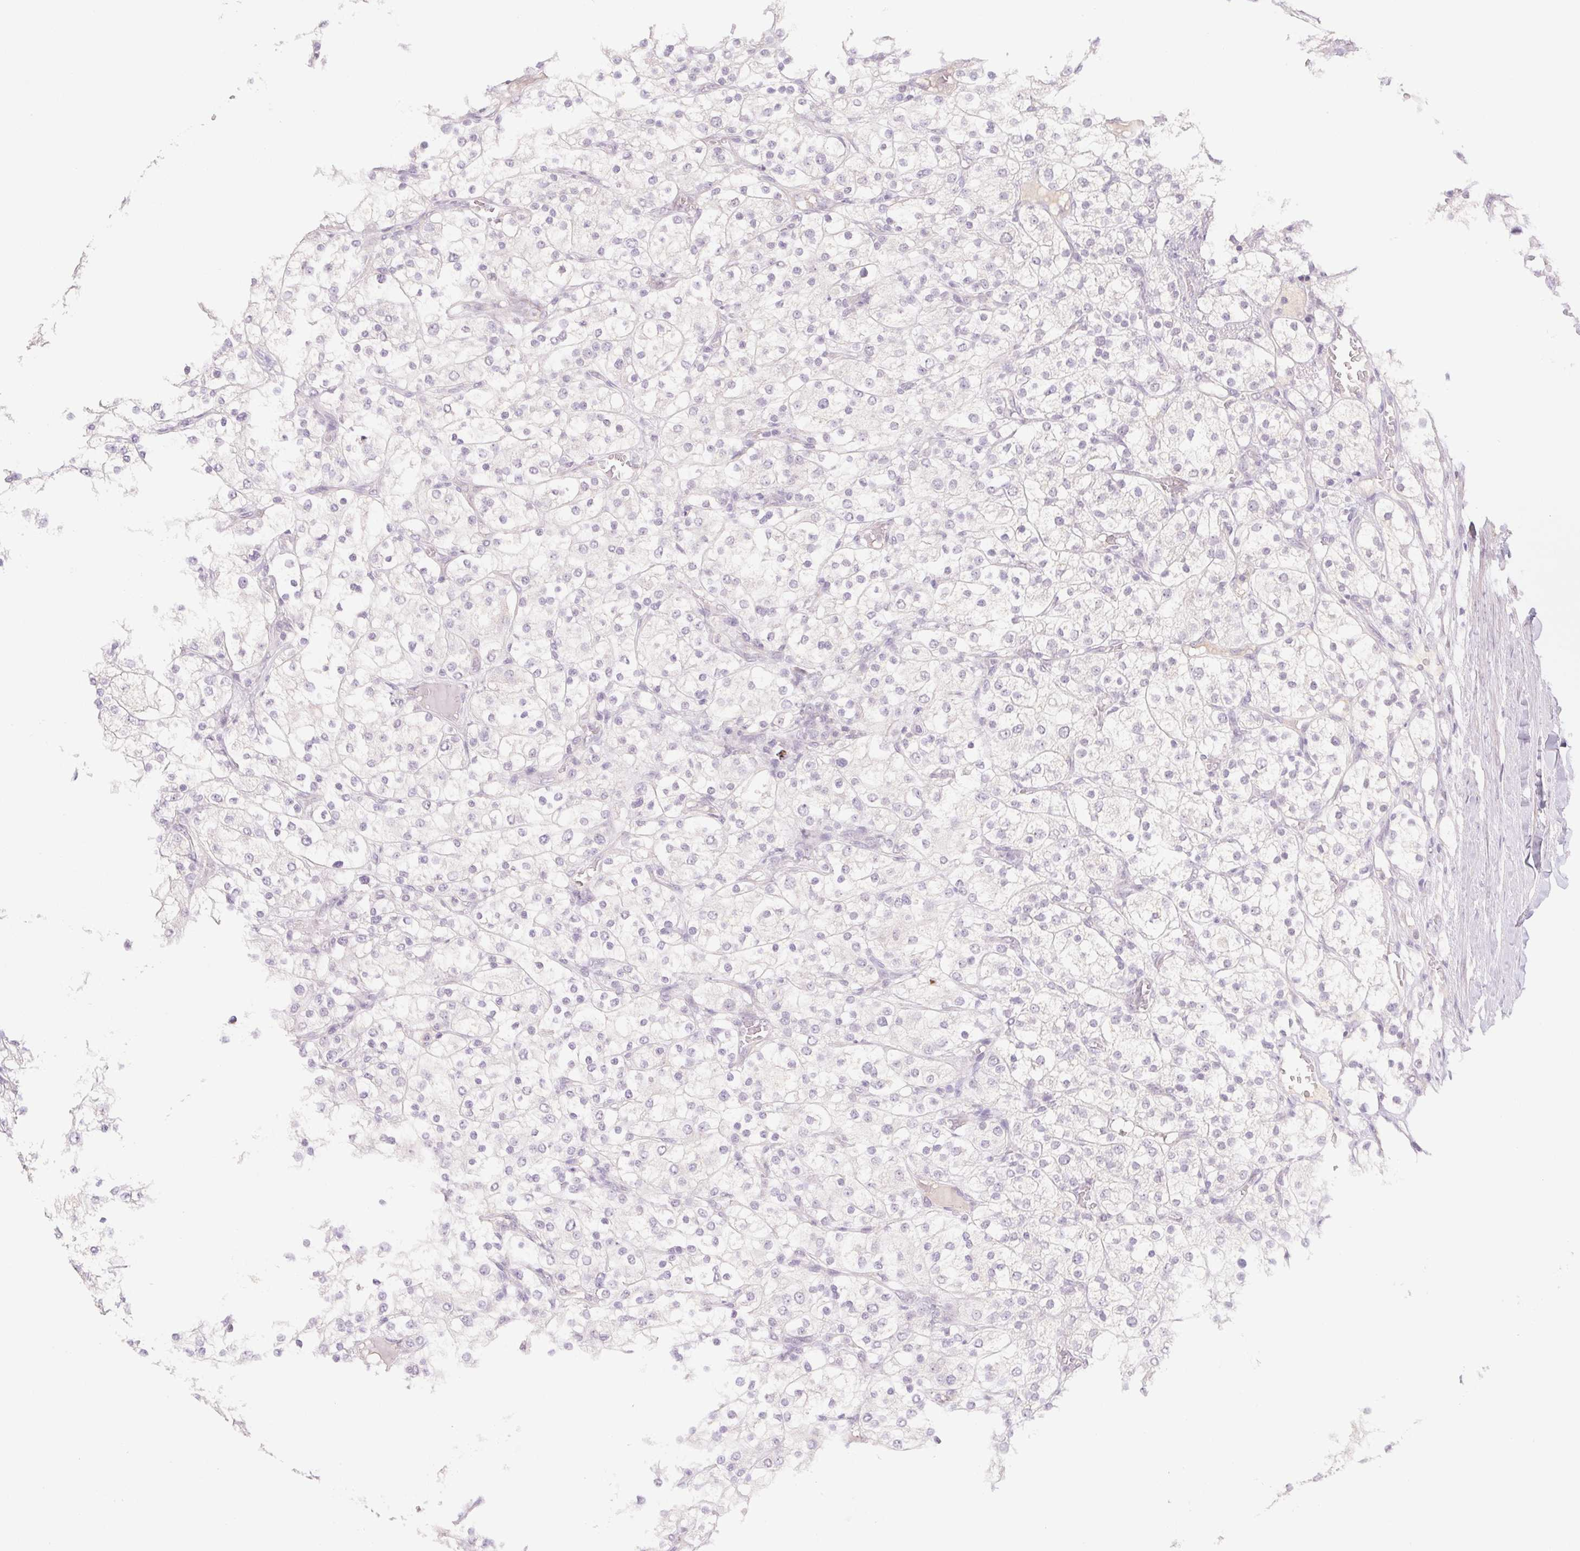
{"staining": {"intensity": "negative", "quantity": "none", "location": "none"}, "tissue": "renal cancer", "cell_type": "Tumor cells", "image_type": "cancer", "snomed": [{"axis": "morphology", "description": "Adenocarcinoma, NOS"}, {"axis": "topography", "description": "Kidney"}], "caption": "High magnification brightfield microscopy of renal cancer stained with DAB (3,3'-diaminobenzidine) (brown) and counterstained with hematoxylin (blue): tumor cells show no significant expression.", "gene": "PNMA8B", "patient": {"sex": "male", "age": 80}}